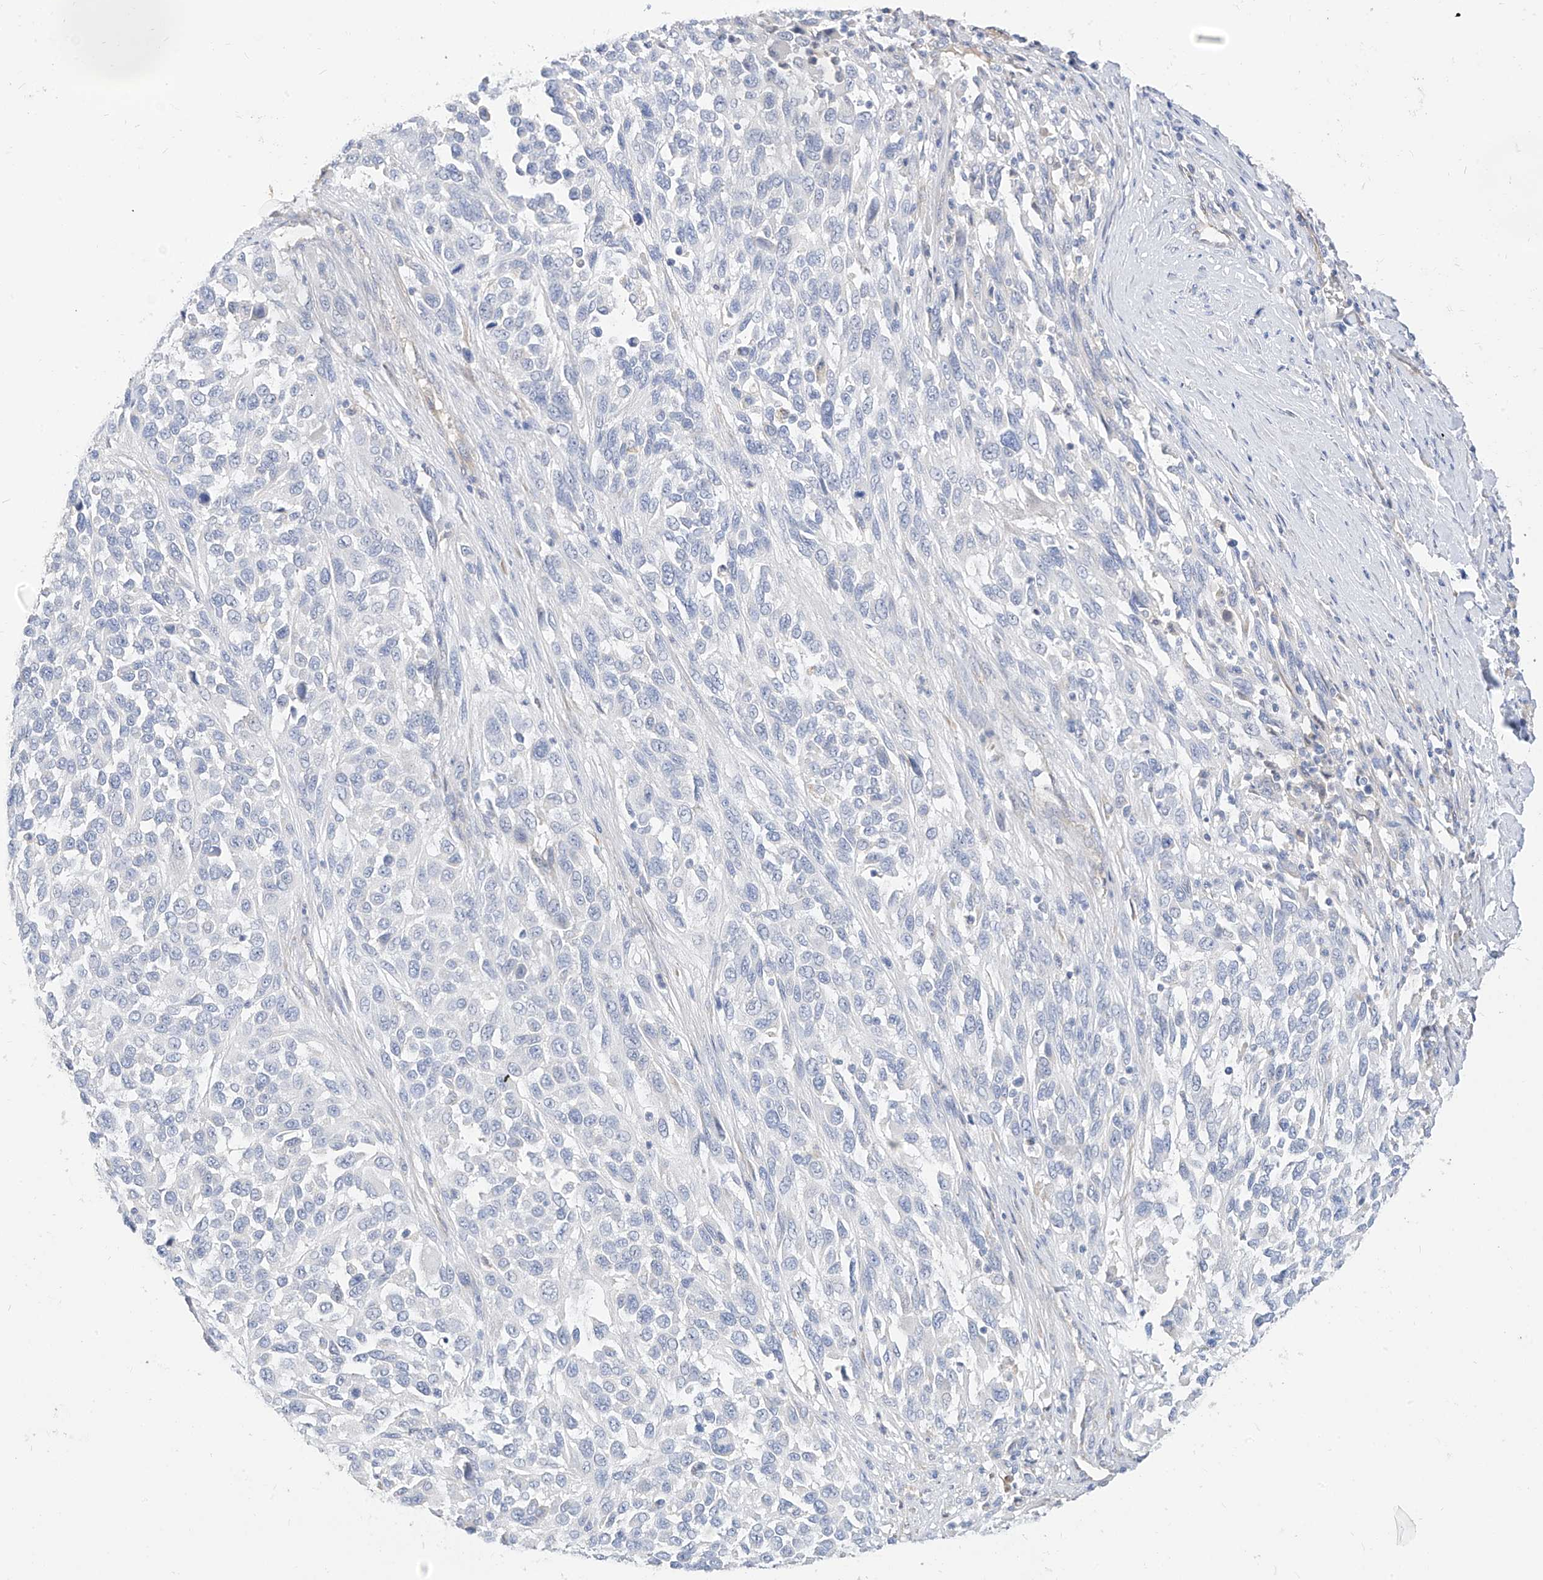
{"staining": {"intensity": "negative", "quantity": "none", "location": "none"}, "tissue": "melanoma", "cell_type": "Tumor cells", "image_type": "cancer", "snomed": [{"axis": "morphology", "description": "Malignant melanoma, Metastatic site"}, {"axis": "topography", "description": "Lymph node"}], "caption": "Immunohistochemistry histopathology image of neoplastic tissue: malignant melanoma (metastatic site) stained with DAB (3,3'-diaminobenzidine) demonstrates no significant protein staining in tumor cells.", "gene": "RASA2", "patient": {"sex": "male", "age": 61}}